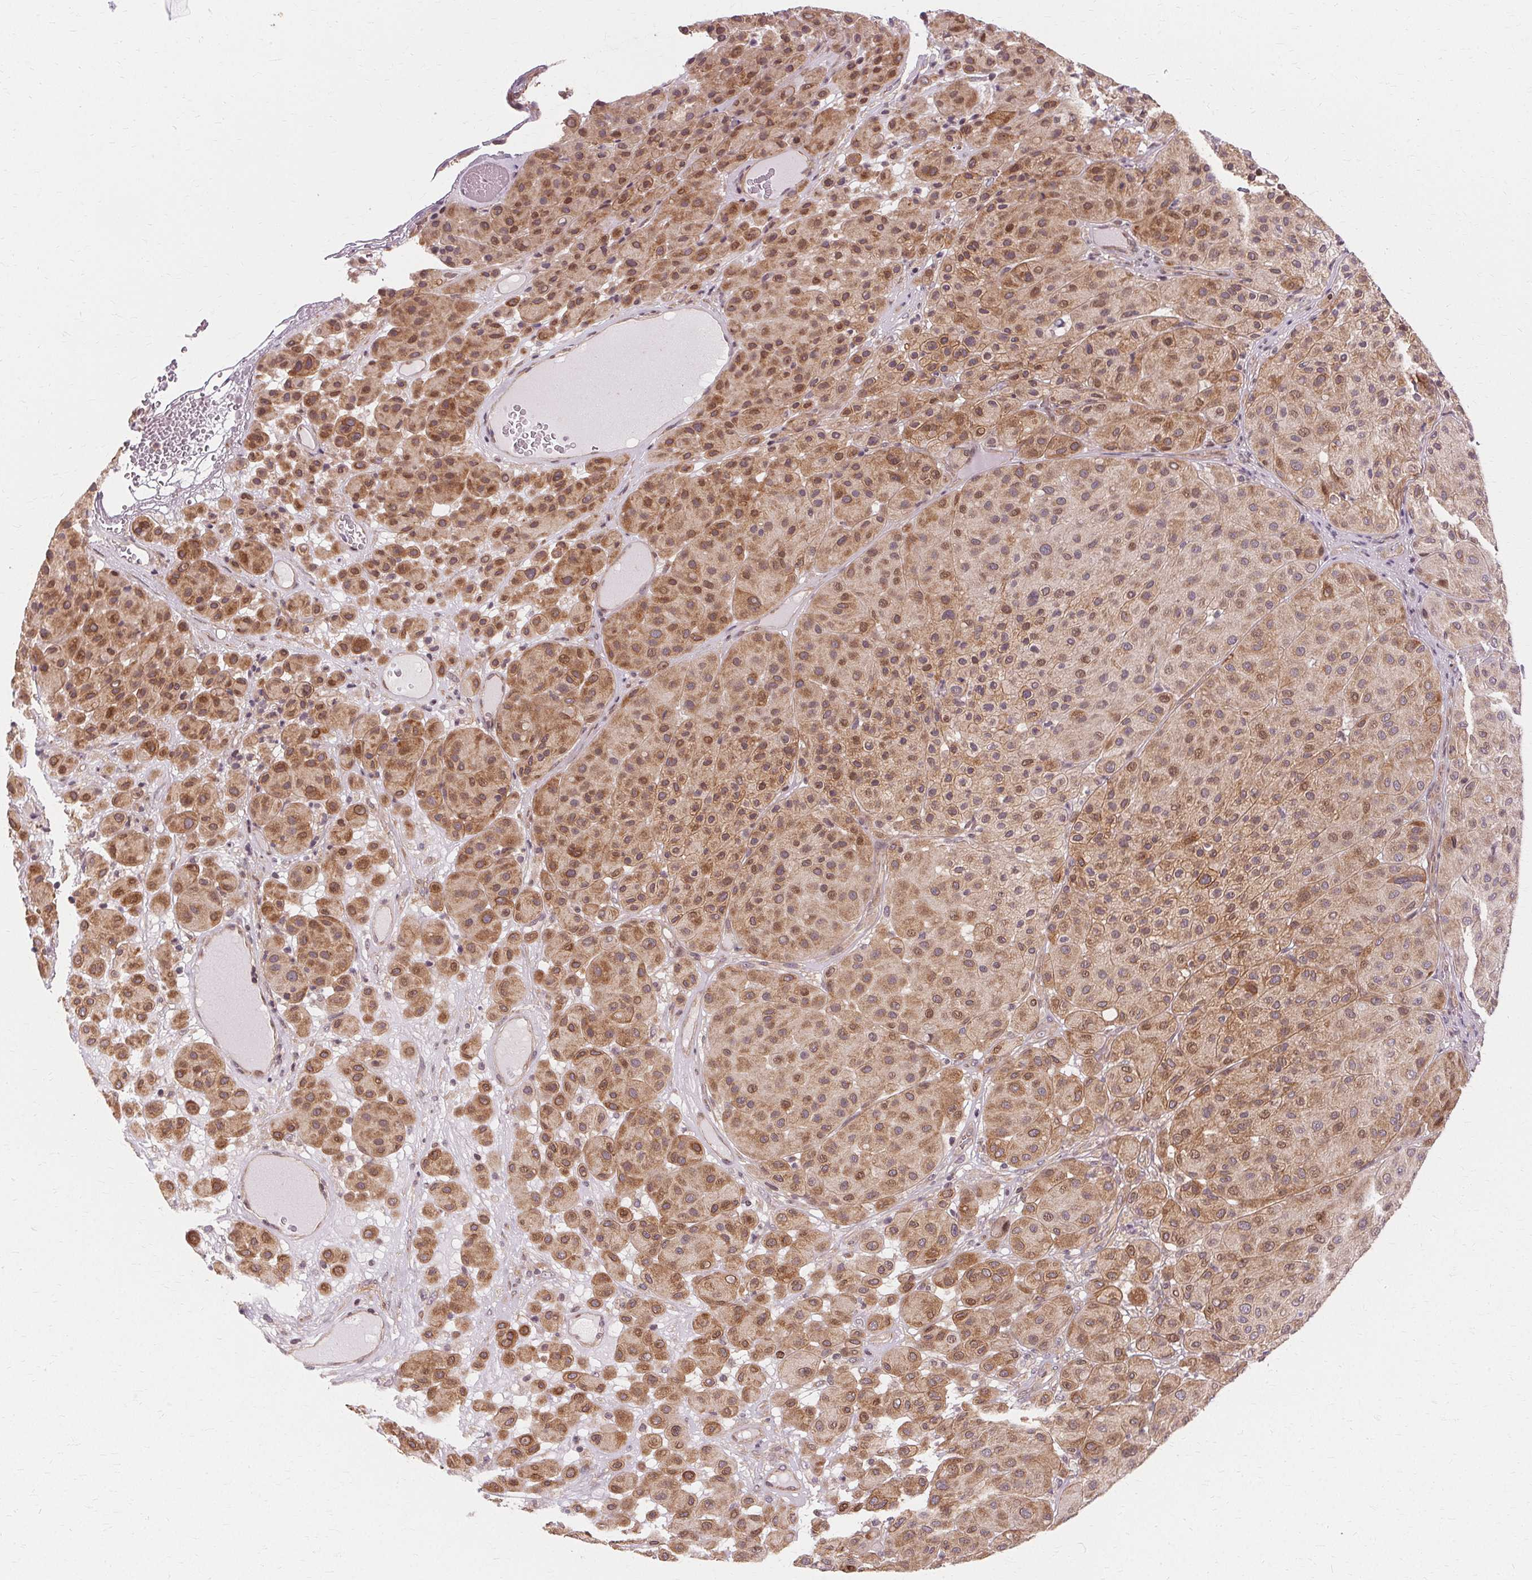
{"staining": {"intensity": "moderate", "quantity": ">75%", "location": "cytoplasmic/membranous,nuclear"}, "tissue": "melanoma", "cell_type": "Tumor cells", "image_type": "cancer", "snomed": [{"axis": "morphology", "description": "Malignant melanoma, Metastatic site"}, {"axis": "topography", "description": "Smooth muscle"}], "caption": "Malignant melanoma (metastatic site) tissue shows moderate cytoplasmic/membranous and nuclear expression in about >75% of tumor cells, visualized by immunohistochemistry. (Stains: DAB (3,3'-diaminobenzidine) in brown, nuclei in blue, Microscopy: brightfield microscopy at high magnification).", "gene": "USP8", "patient": {"sex": "male", "age": 41}}